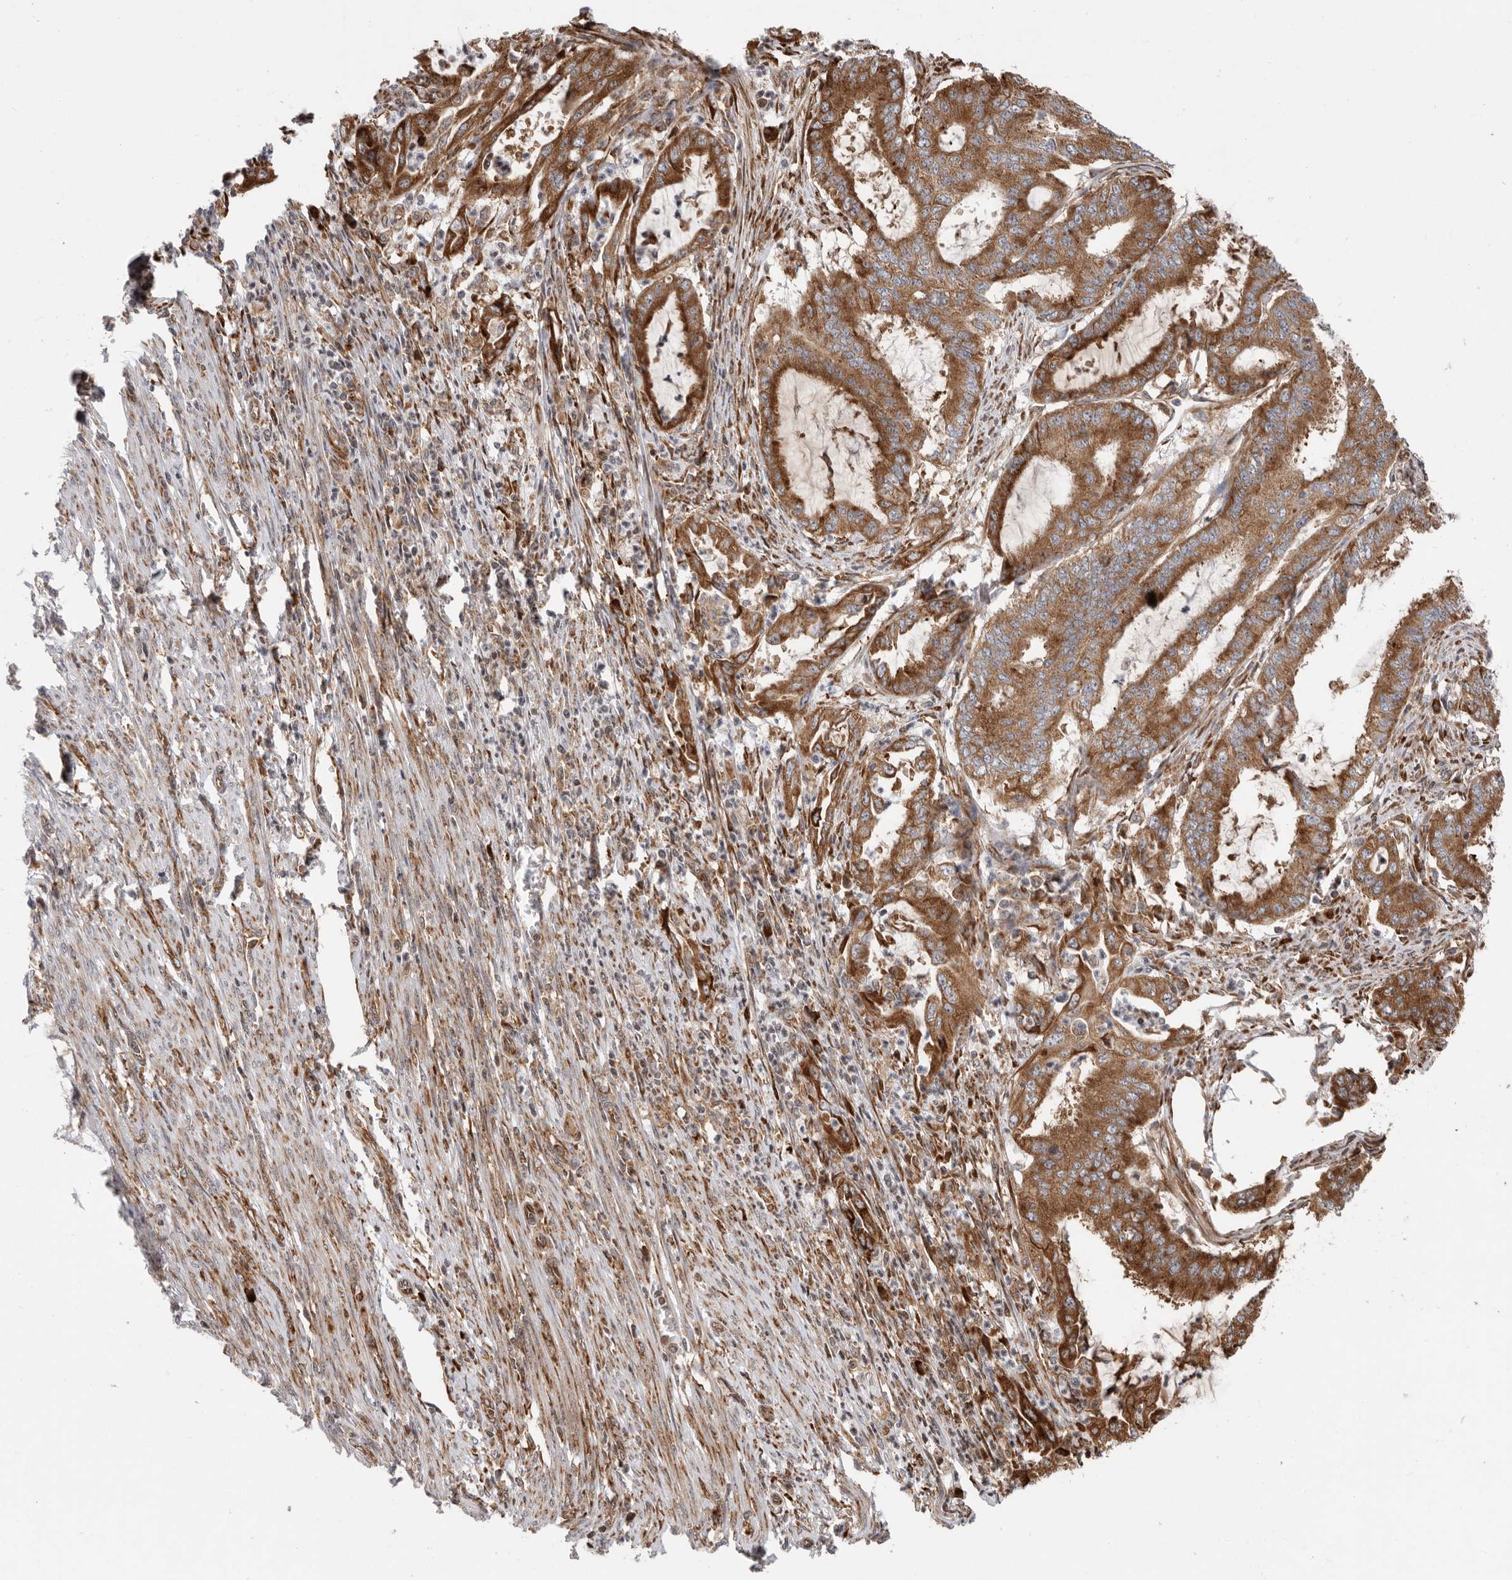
{"staining": {"intensity": "moderate", "quantity": ">75%", "location": "cytoplasmic/membranous"}, "tissue": "endometrial cancer", "cell_type": "Tumor cells", "image_type": "cancer", "snomed": [{"axis": "morphology", "description": "Adenocarcinoma, NOS"}, {"axis": "topography", "description": "Endometrium"}], "caption": "Adenocarcinoma (endometrial) stained with immunohistochemistry shows moderate cytoplasmic/membranous expression in approximately >75% of tumor cells.", "gene": "FZD3", "patient": {"sex": "female", "age": 51}}